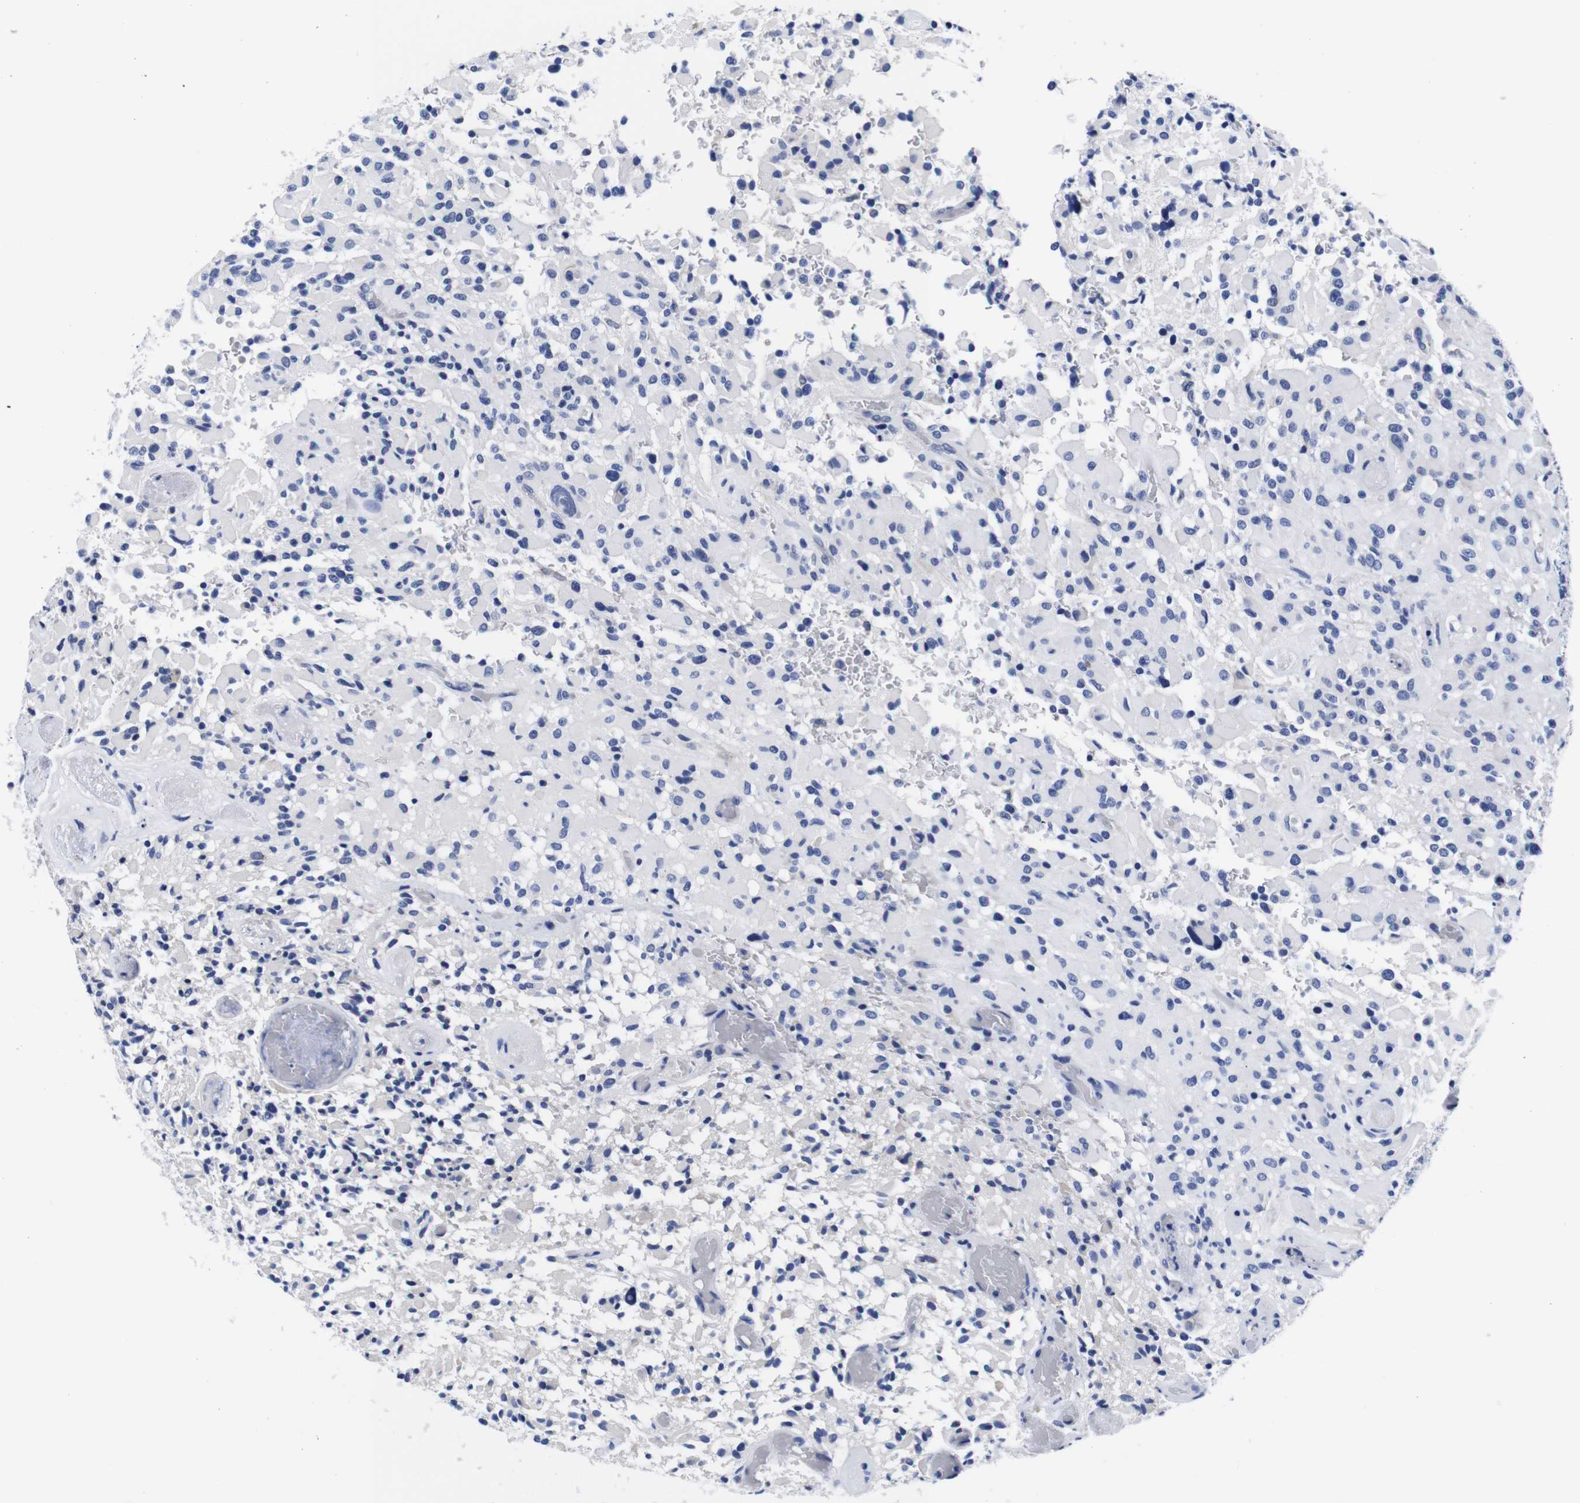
{"staining": {"intensity": "negative", "quantity": "none", "location": "none"}, "tissue": "glioma", "cell_type": "Tumor cells", "image_type": "cancer", "snomed": [{"axis": "morphology", "description": "Glioma, malignant, High grade"}, {"axis": "topography", "description": "Brain"}], "caption": "This is an IHC histopathology image of glioma. There is no staining in tumor cells.", "gene": "CLEC4G", "patient": {"sex": "male", "age": 71}}